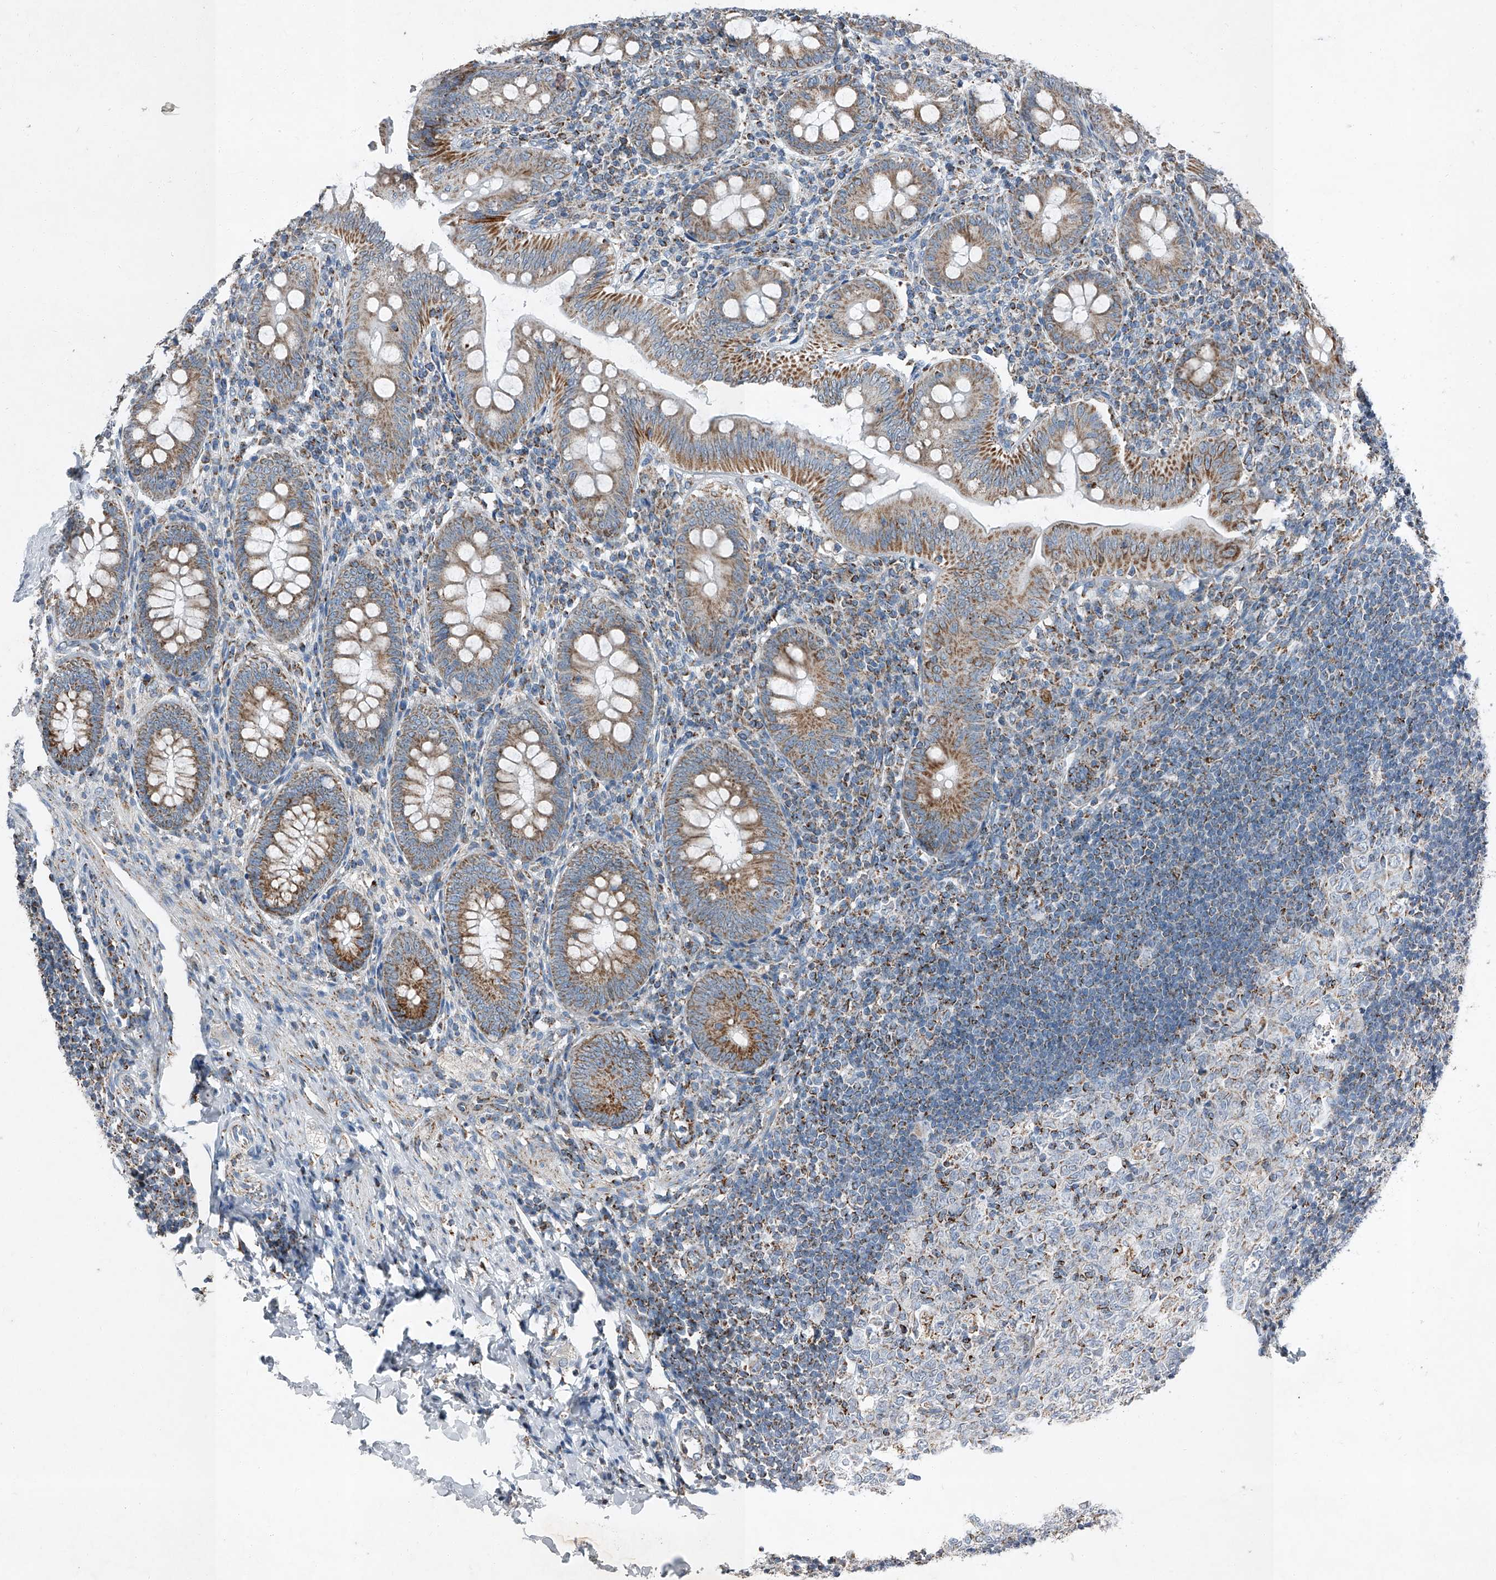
{"staining": {"intensity": "moderate", "quantity": ">75%", "location": "cytoplasmic/membranous"}, "tissue": "appendix", "cell_type": "Glandular cells", "image_type": "normal", "snomed": [{"axis": "morphology", "description": "Normal tissue, NOS"}, {"axis": "topography", "description": "Appendix"}], "caption": "Protein analysis of normal appendix reveals moderate cytoplasmic/membranous expression in about >75% of glandular cells. Using DAB (brown) and hematoxylin (blue) stains, captured at high magnification using brightfield microscopy.", "gene": "CHRNA7", "patient": {"sex": "male", "age": 14}}